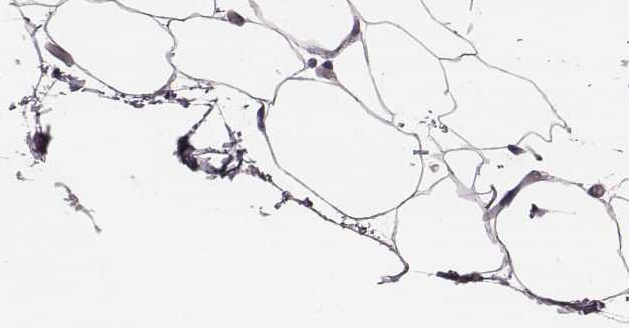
{"staining": {"intensity": "negative", "quantity": "none", "location": "none"}, "tissue": "adipose tissue", "cell_type": "Adipocytes", "image_type": "normal", "snomed": [{"axis": "morphology", "description": "Normal tissue, NOS"}, {"axis": "topography", "description": "Adipose tissue"}], "caption": "Adipocytes show no significant positivity in normal adipose tissue.", "gene": "KCNJ12", "patient": {"sex": "male", "age": 57}}